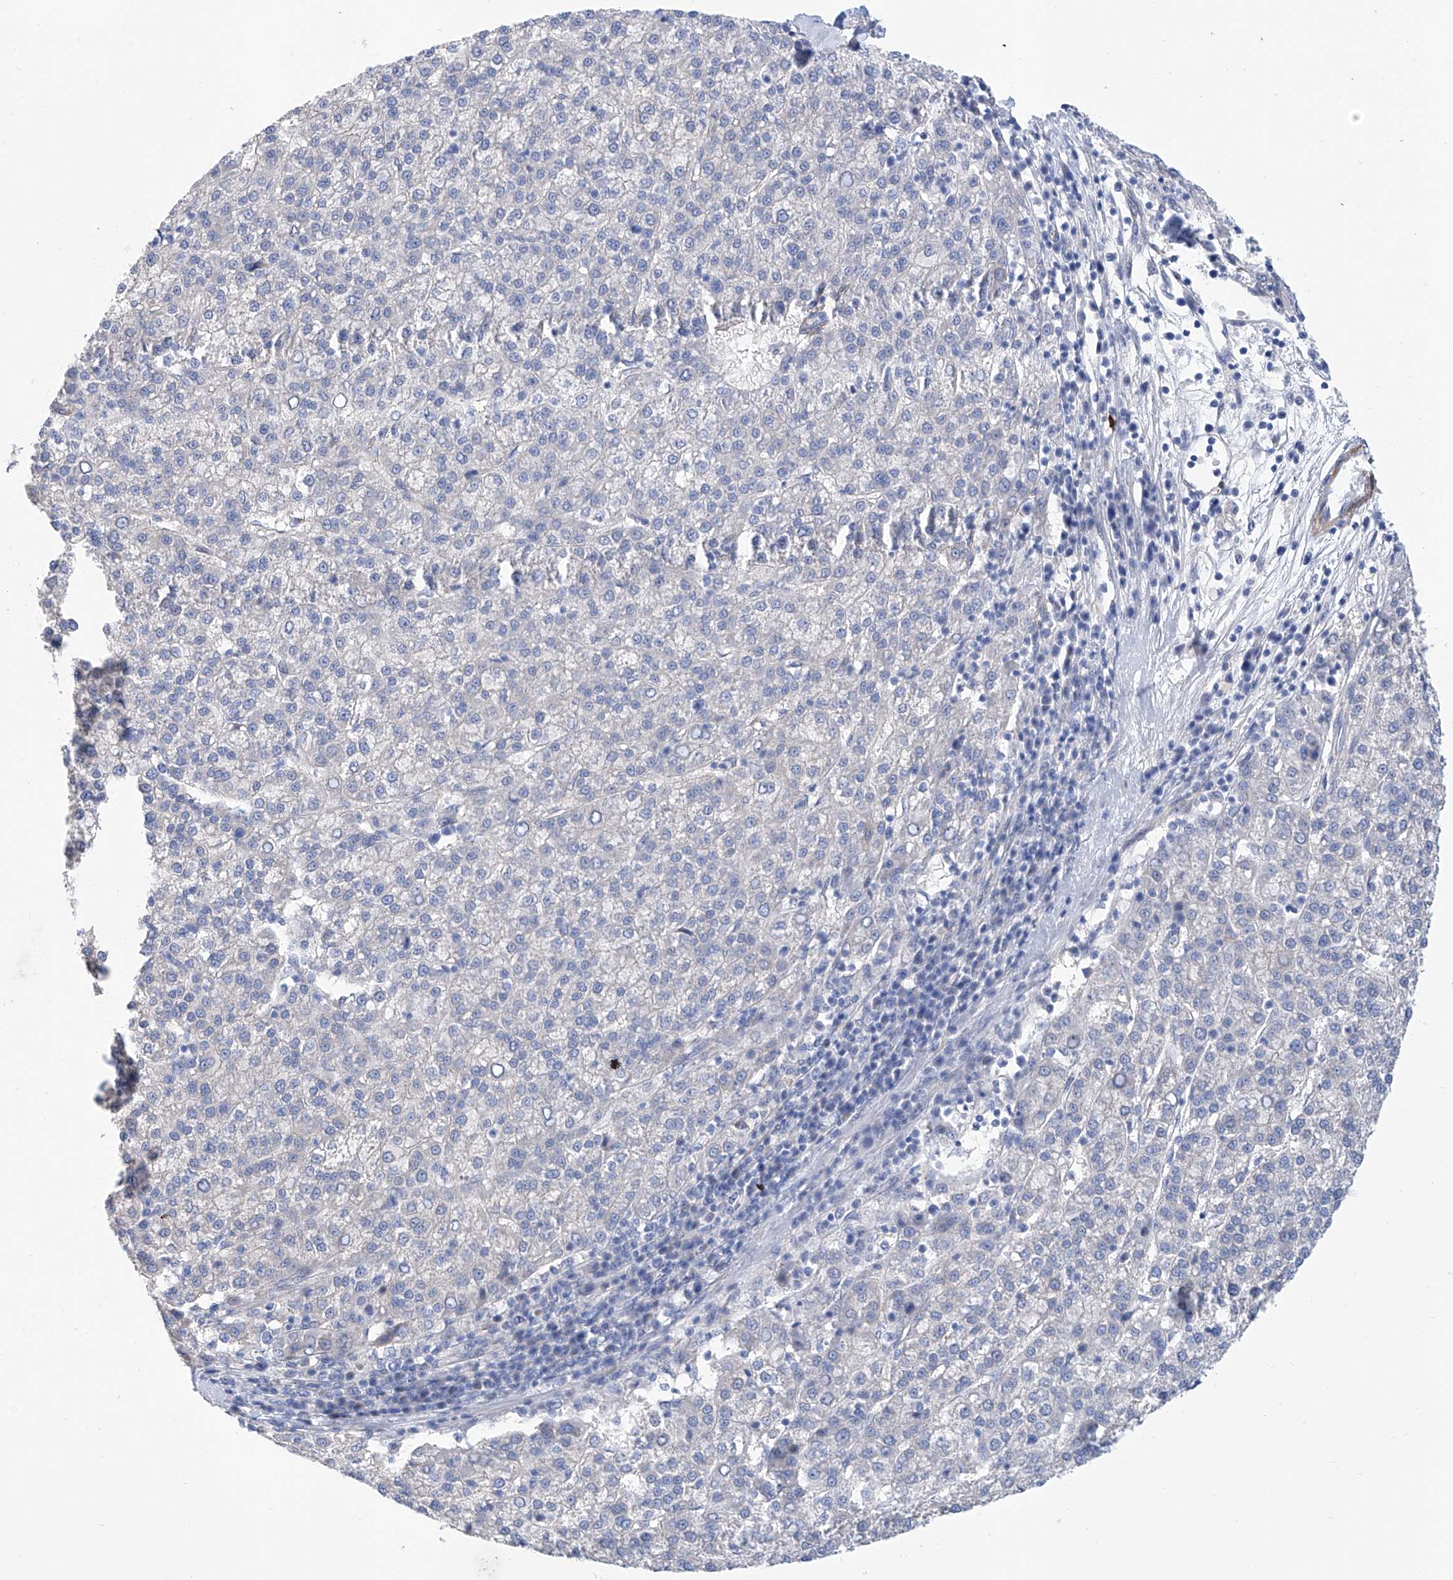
{"staining": {"intensity": "negative", "quantity": "none", "location": "none"}, "tissue": "liver cancer", "cell_type": "Tumor cells", "image_type": "cancer", "snomed": [{"axis": "morphology", "description": "Carcinoma, Hepatocellular, NOS"}, {"axis": "topography", "description": "Liver"}], "caption": "Immunohistochemistry image of hepatocellular carcinoma (liver) stained for a protein (brown), which demonstrates no expression in tumor cells.", "gene": "TNN", "patient": {"sex": "female", "age": 58}}